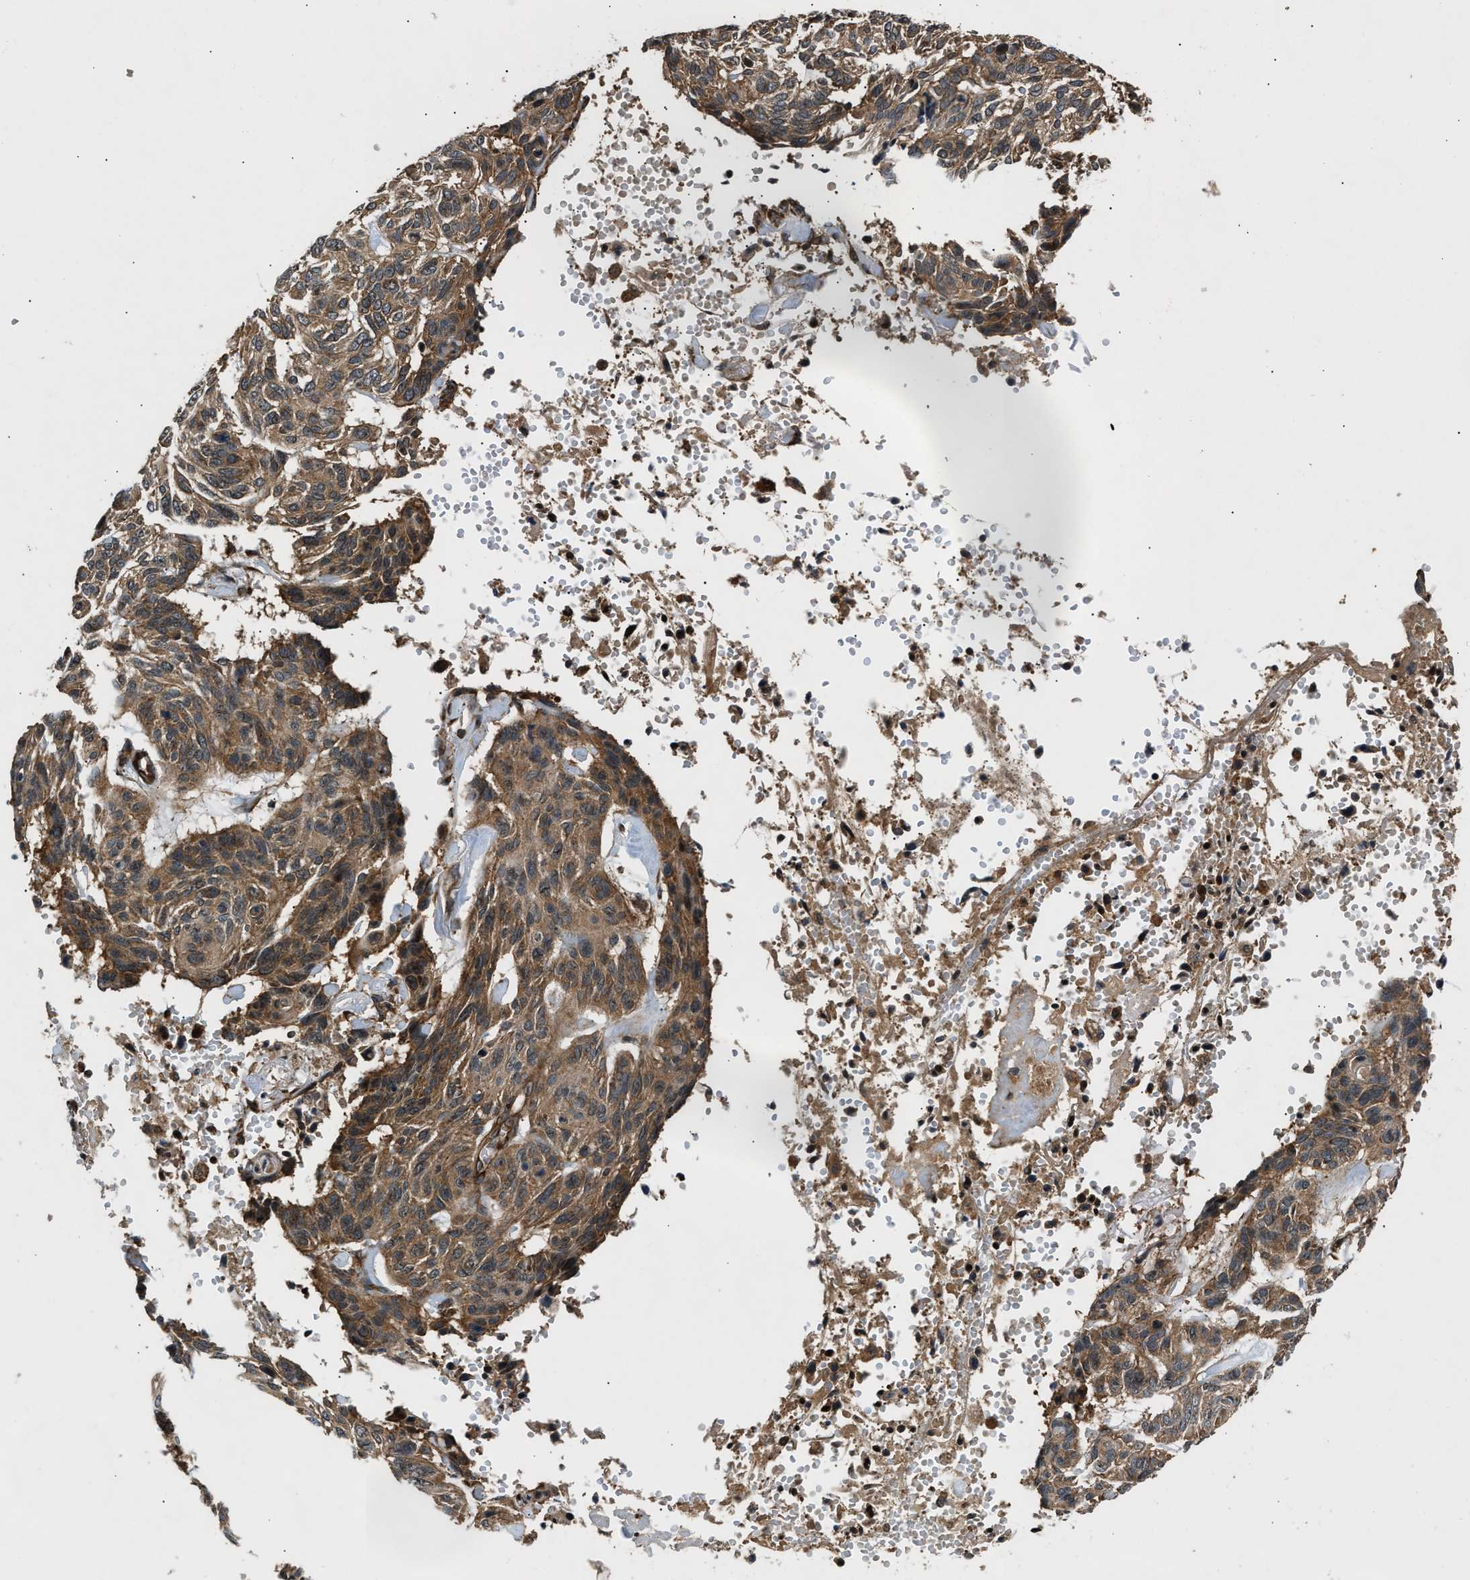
{"staining": {"intensity": "moderate", "quantity": ">75%", "location": "cytoplasmic/membranous"}, "tissue": "skin cancer", "cell_type": "Tumor cells", "image_type": "cancer", "snomed": [{"axis": "morphology", "description": "Basal cell carcinoma"}, {"axis": "topography", "description": "Skin"}], "caption": "Basal cell carcinoma (skin) was stained to show a protein in brown. There is medium levels of moderate cytoplasmic/membranous expression in about >75% of tumor cells.", "gene": "PNPLA8", "patient": {"sex": "male", "age": 85}}